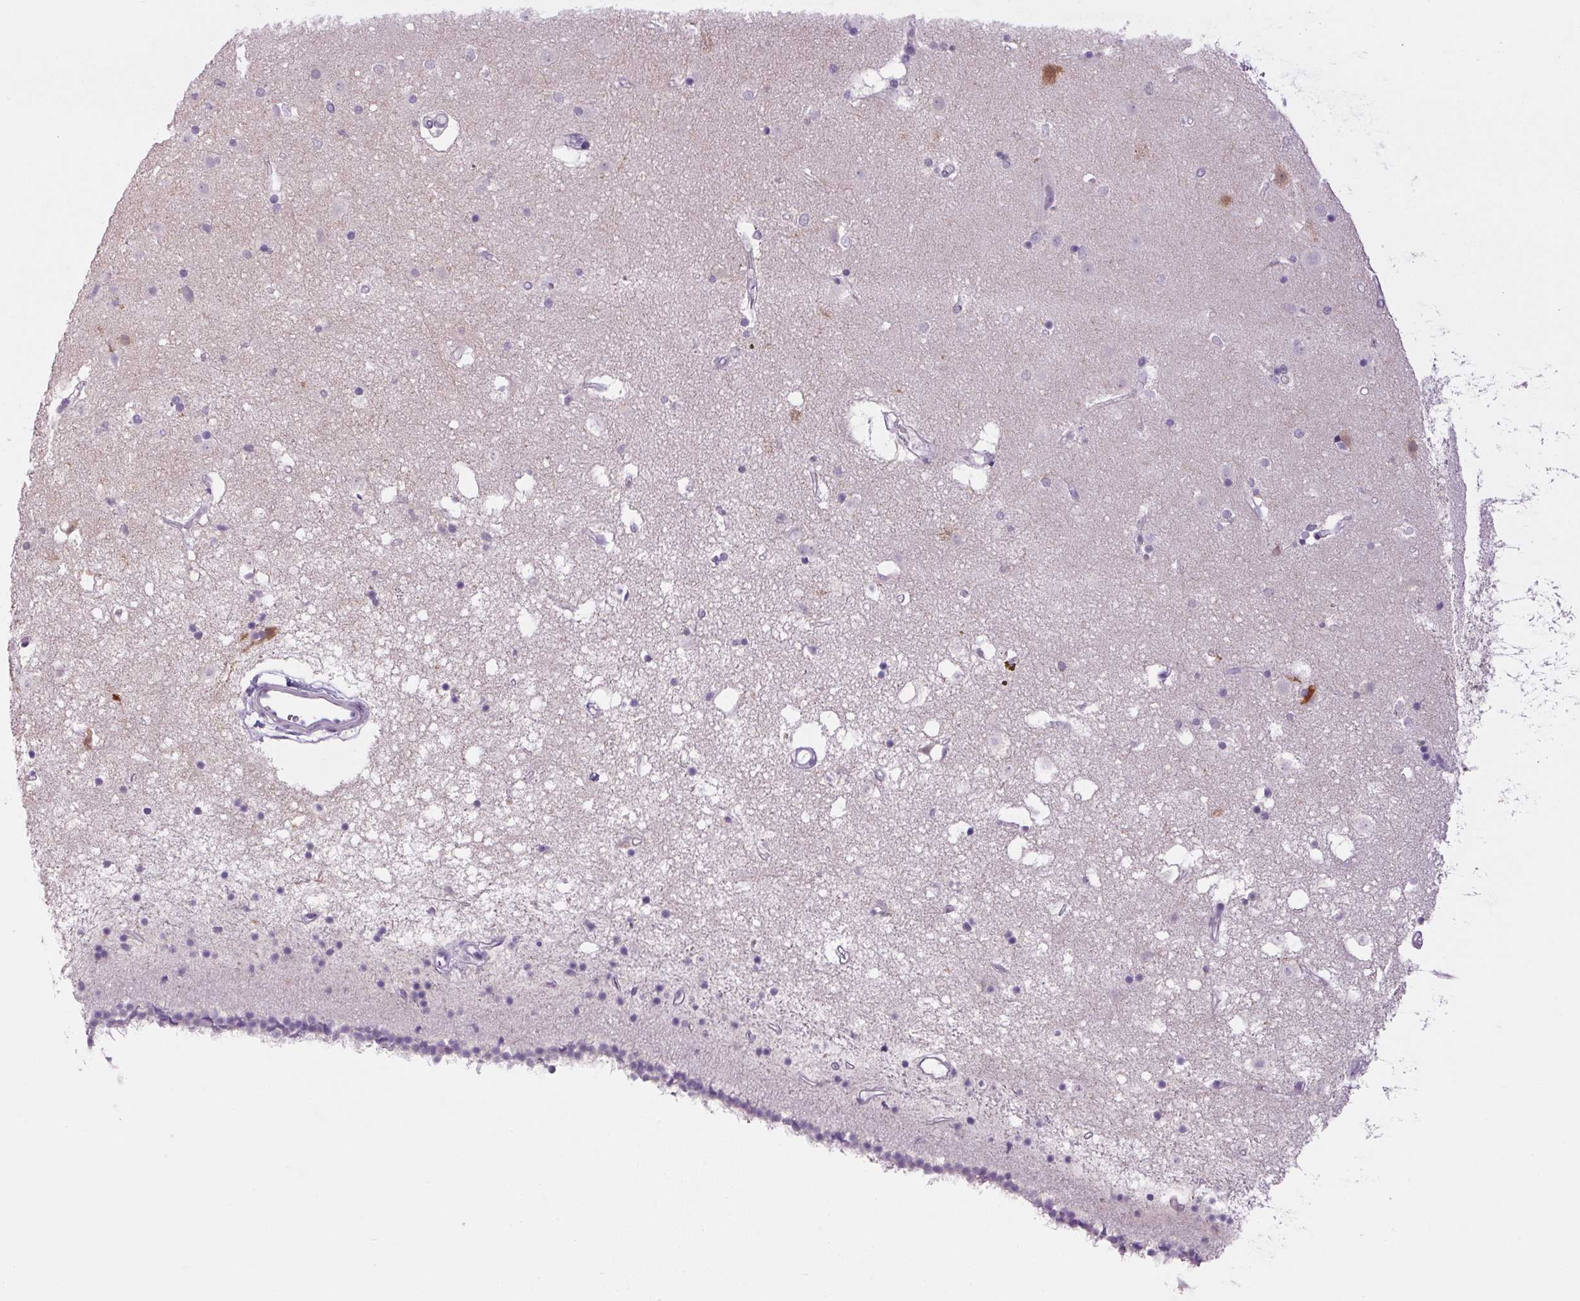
{"staining": {"intensity": "negative", "quantity": "none", "location": "none"}, "tissue": "caudate", "cell_type": "Glial cells", "image_type": "normal", "snomed": [{"axis": "morphology", "description": "Normal tissue, NOS"}, {"axis": "topography", "description": "Lateral ventricle wall"}], "caption": "IHC micrograph of normal human caudate stained for a protein (brown), which demonstrates no positivity in glial cells.", "gene": "PPP1R1A", "patient": {"sex": "female", "age": 71}}